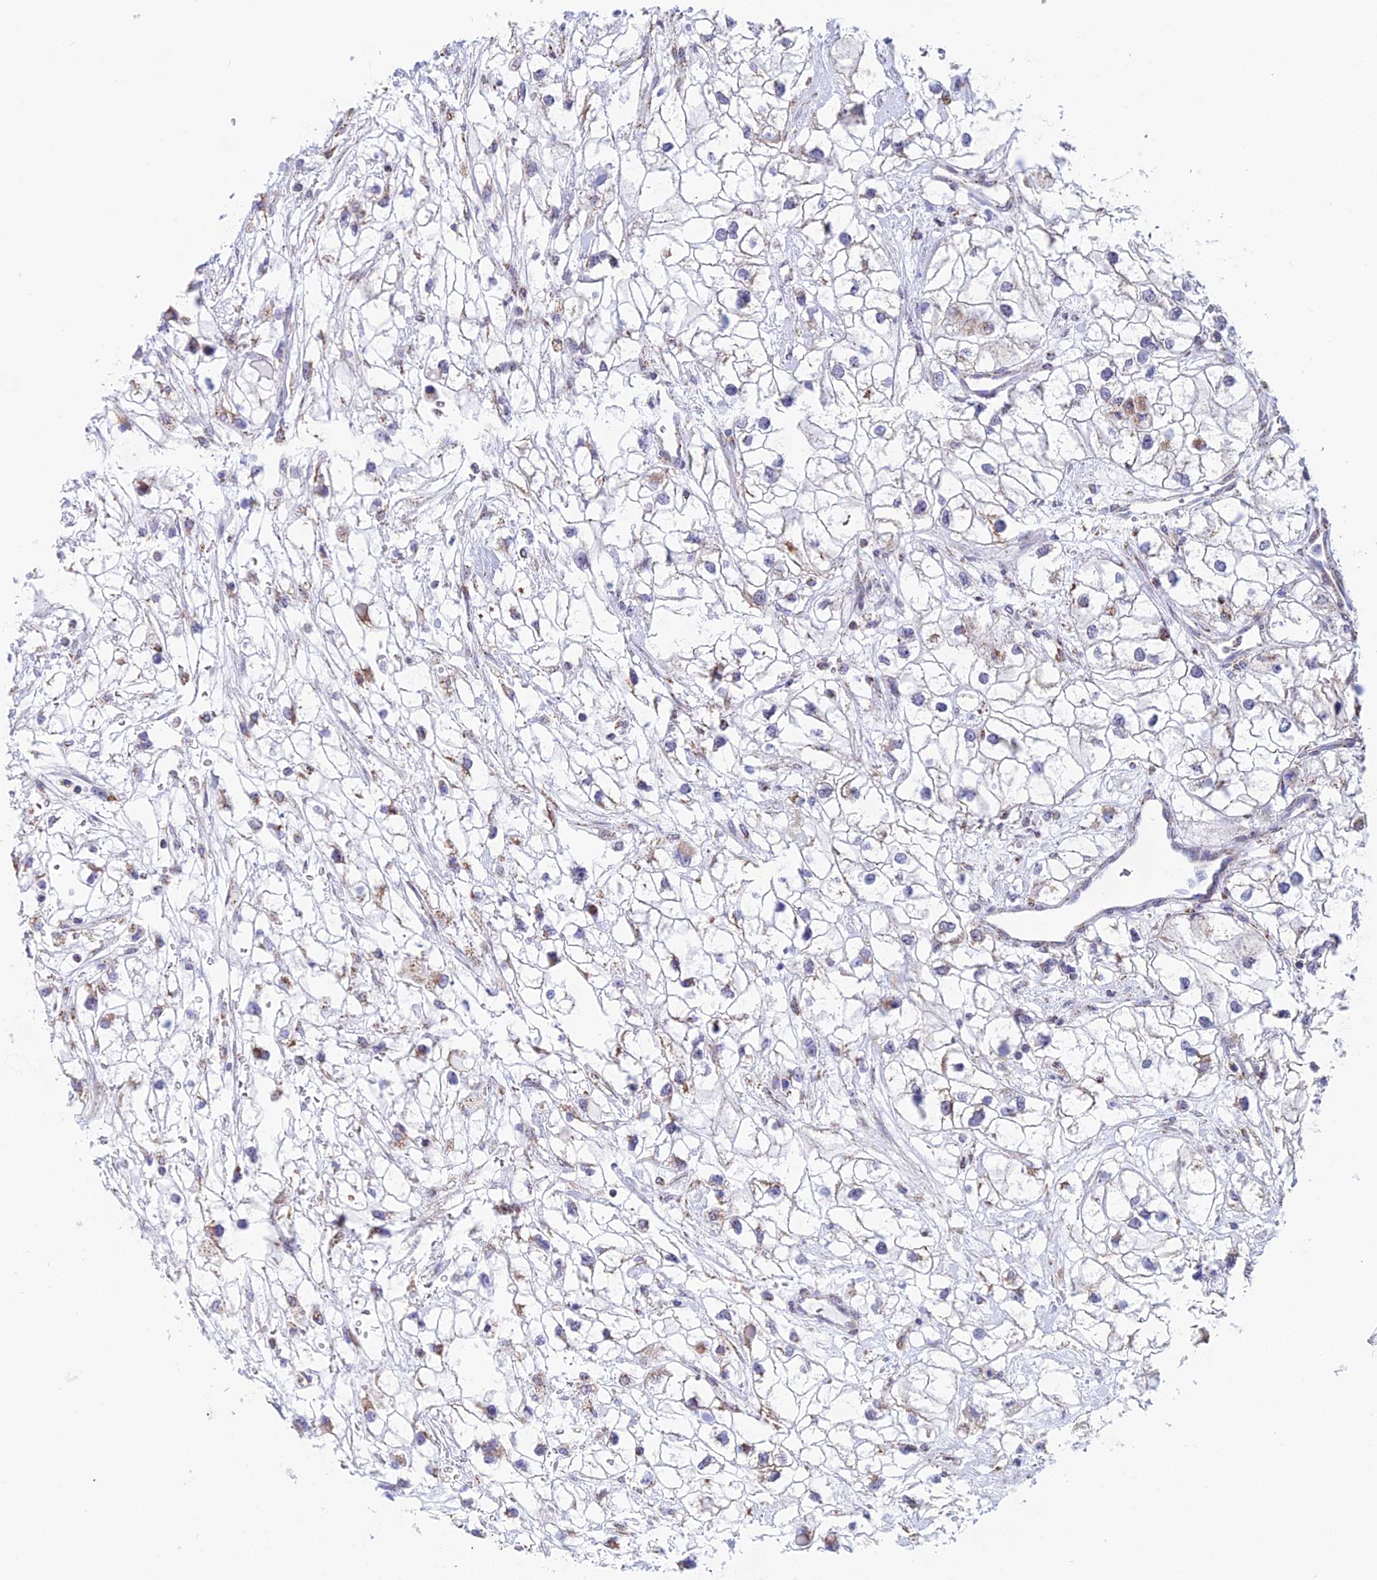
{"staining": {"intensity": "negative", "quantity": "none", "location": "none"}, "tissue": "renal cancer", "cell_type": "Tumor cells", "image_type": "cancer", "snomed": [{"axis": "morphology", "description": "Adenocarcinoma, NOS"}, {"axis": "topography", "description": "Kidney"}], "caption": "Immunohistochemical staining of human renal adenocarcinoma exhibits no significant positivity in tumor cells.", "gene": "ZNG1B", "patient": {"sex": "male", "age": 59}}